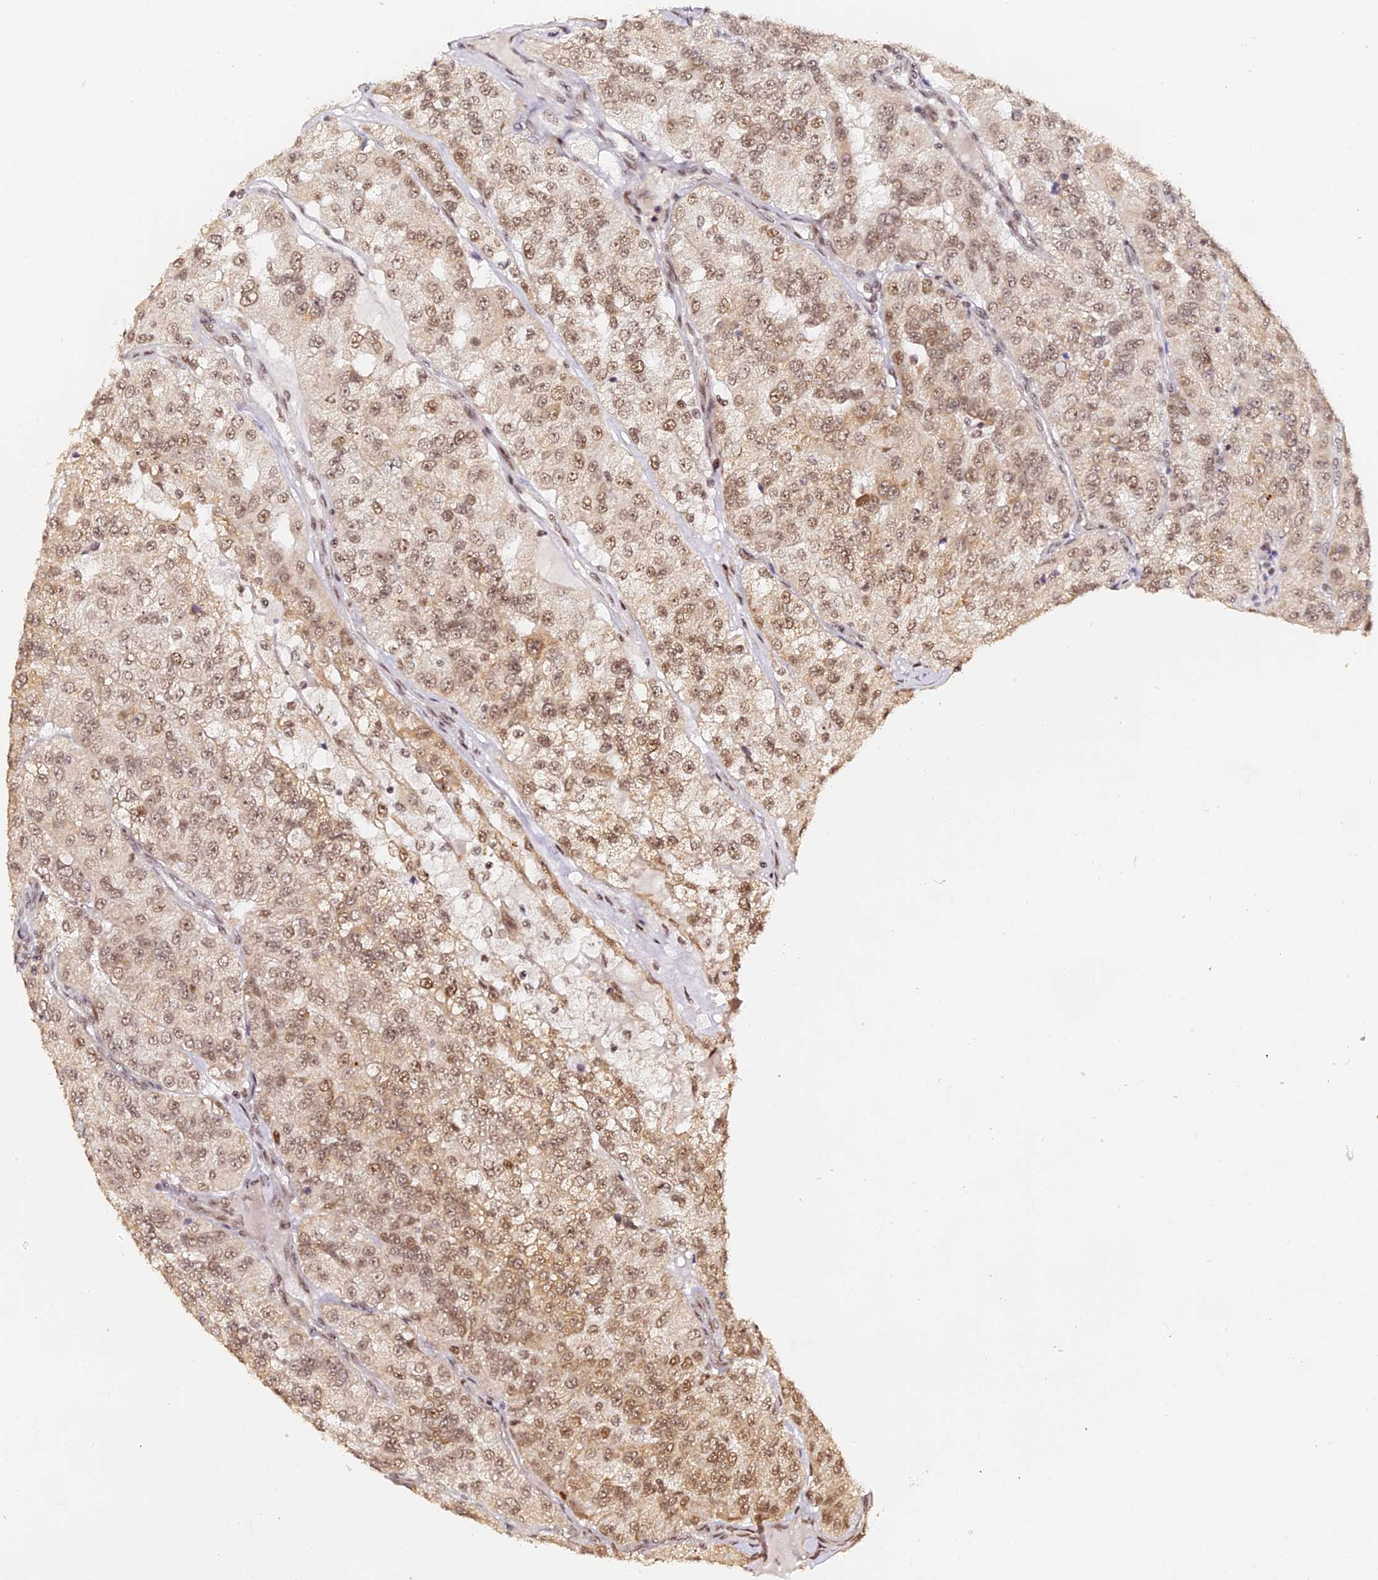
{"staining": {"intensity": "moderate", "quantity": ">75%", "location": "nuclear"}, "tissue": "renal cancer", "cell_type": "Tumor cells", "image_type": "cancer", "snomed": [{"axis": "morphology", "description": "Adenocarcinoma, NOS"}, {"axis": "topography", "description": "Kidney"}], "caption": "Protein expression analysis of renal cancer (adenocarcinoma) exhibits moderate nuclear staining in approximately >75% of tumor cells. (brown staining indicates protein expression, while blue staining denotes nuclei).", "gene": "MCRS1", "patient": {"sex": "female", "age": 63}}